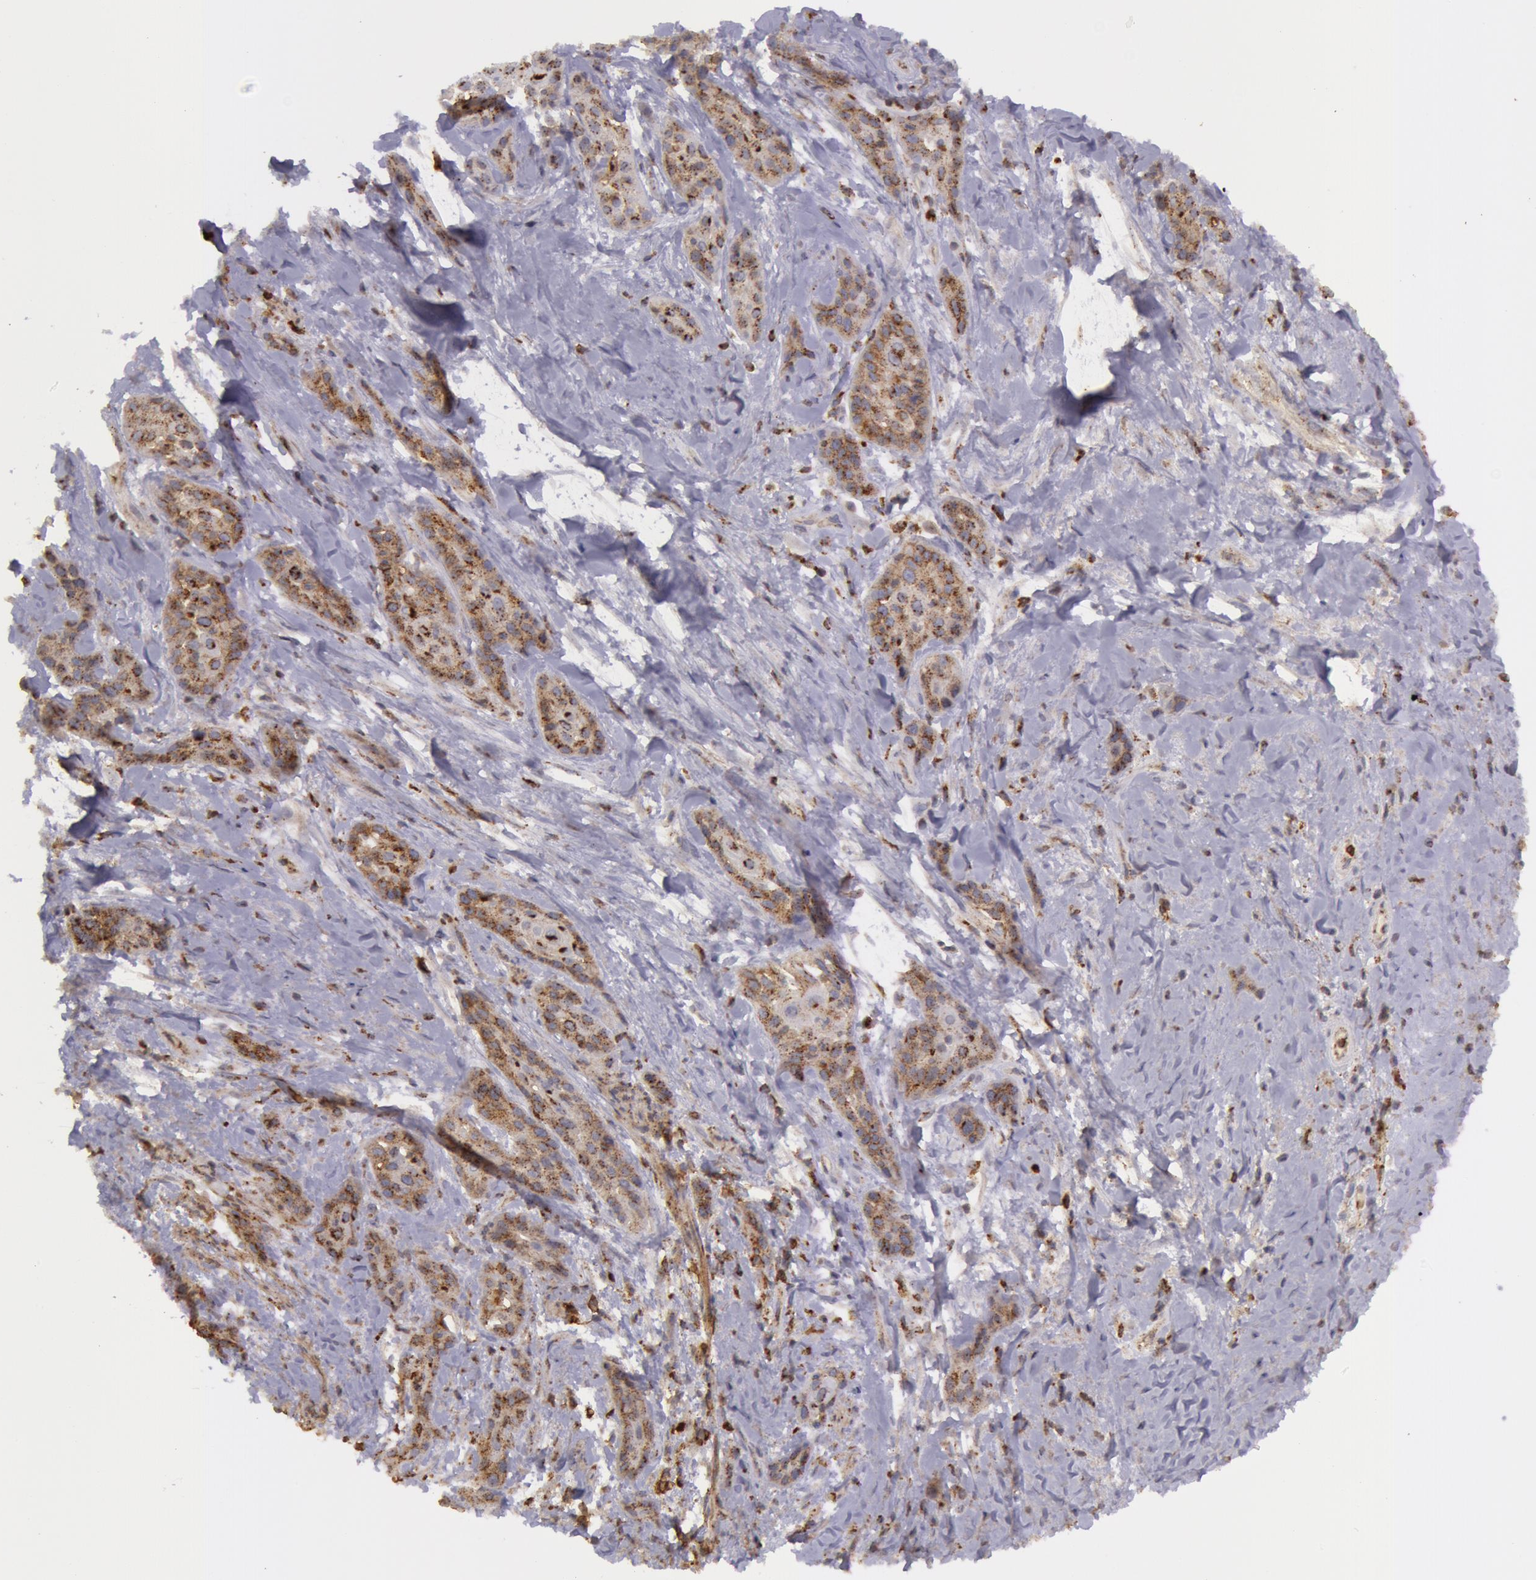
{"staining": {"intensity": "weak", "quantity": ">75%", "location": "cytoplasmic/membranous"}, "tissue": "skin cancer", "cell_type": "Tumor cells", "image_type": "cancer", "snomed": [{"axis": "morphology", "description": "Squamous cell carcinoma, NOS"}, {"axis": "topography", "description": "Skin"}, {"axis": "topography", "description": "Anal"}], "caption": "Squamous cell carcinoma (skin) stained with DAB immunohistochemistry reveals low levels of weak cytoplasmic/membranous positivity in about >75% of tumor cells. The staining is performed using DAB brown chromogen to label protein expression. The nuclei are counter-stained blue using hematoxylin.", "gene": "FLOT2", "patient": {"sex": "male", "age": 64}}